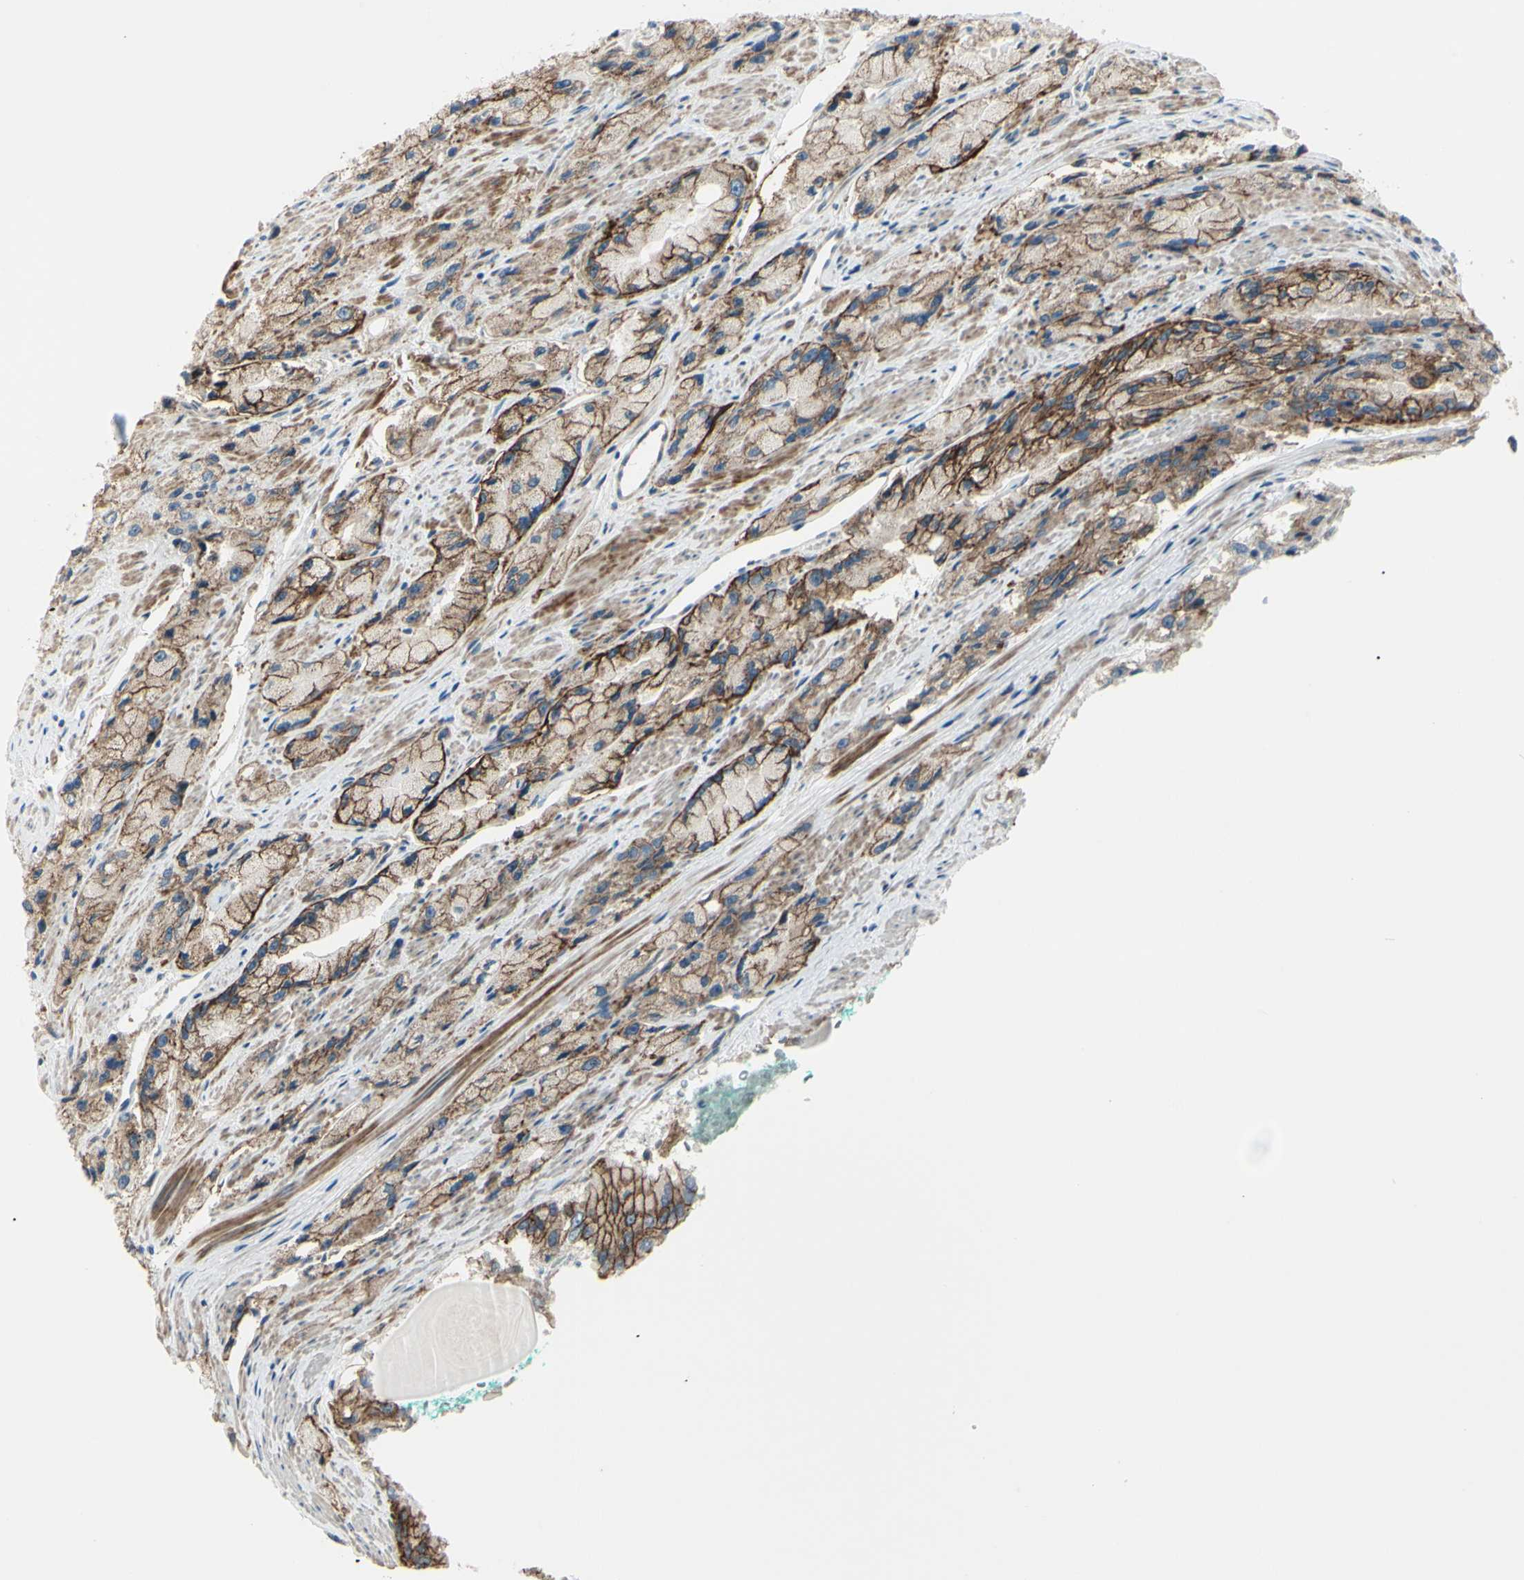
{"staining": {"intensity": "strong", "quantity": ">75%", "location": "cytoplasmic/membranous"}, "tissue": "prostate cancer", "cell_type": "Tumor cells", "image_type": "cancer", "snomed": [{"axis": "morphology", "description": "Adenocarcinoma, High grade"}, {"axis": "topography", "description": "Prostate"}], "caption": "The image shows immunohistochemical staining of prostate high-grade adenocarcinoma. There is strong cytoplasmic/membranous staining is seen in approximately >75% of tumor cells. The staining was performed using DAB, with brown indicating positive protein expression. Nuclei are stained blue with hematoxylin.", "gene": "LRRK1", "patient": {"sex": "male", "age": 58}}